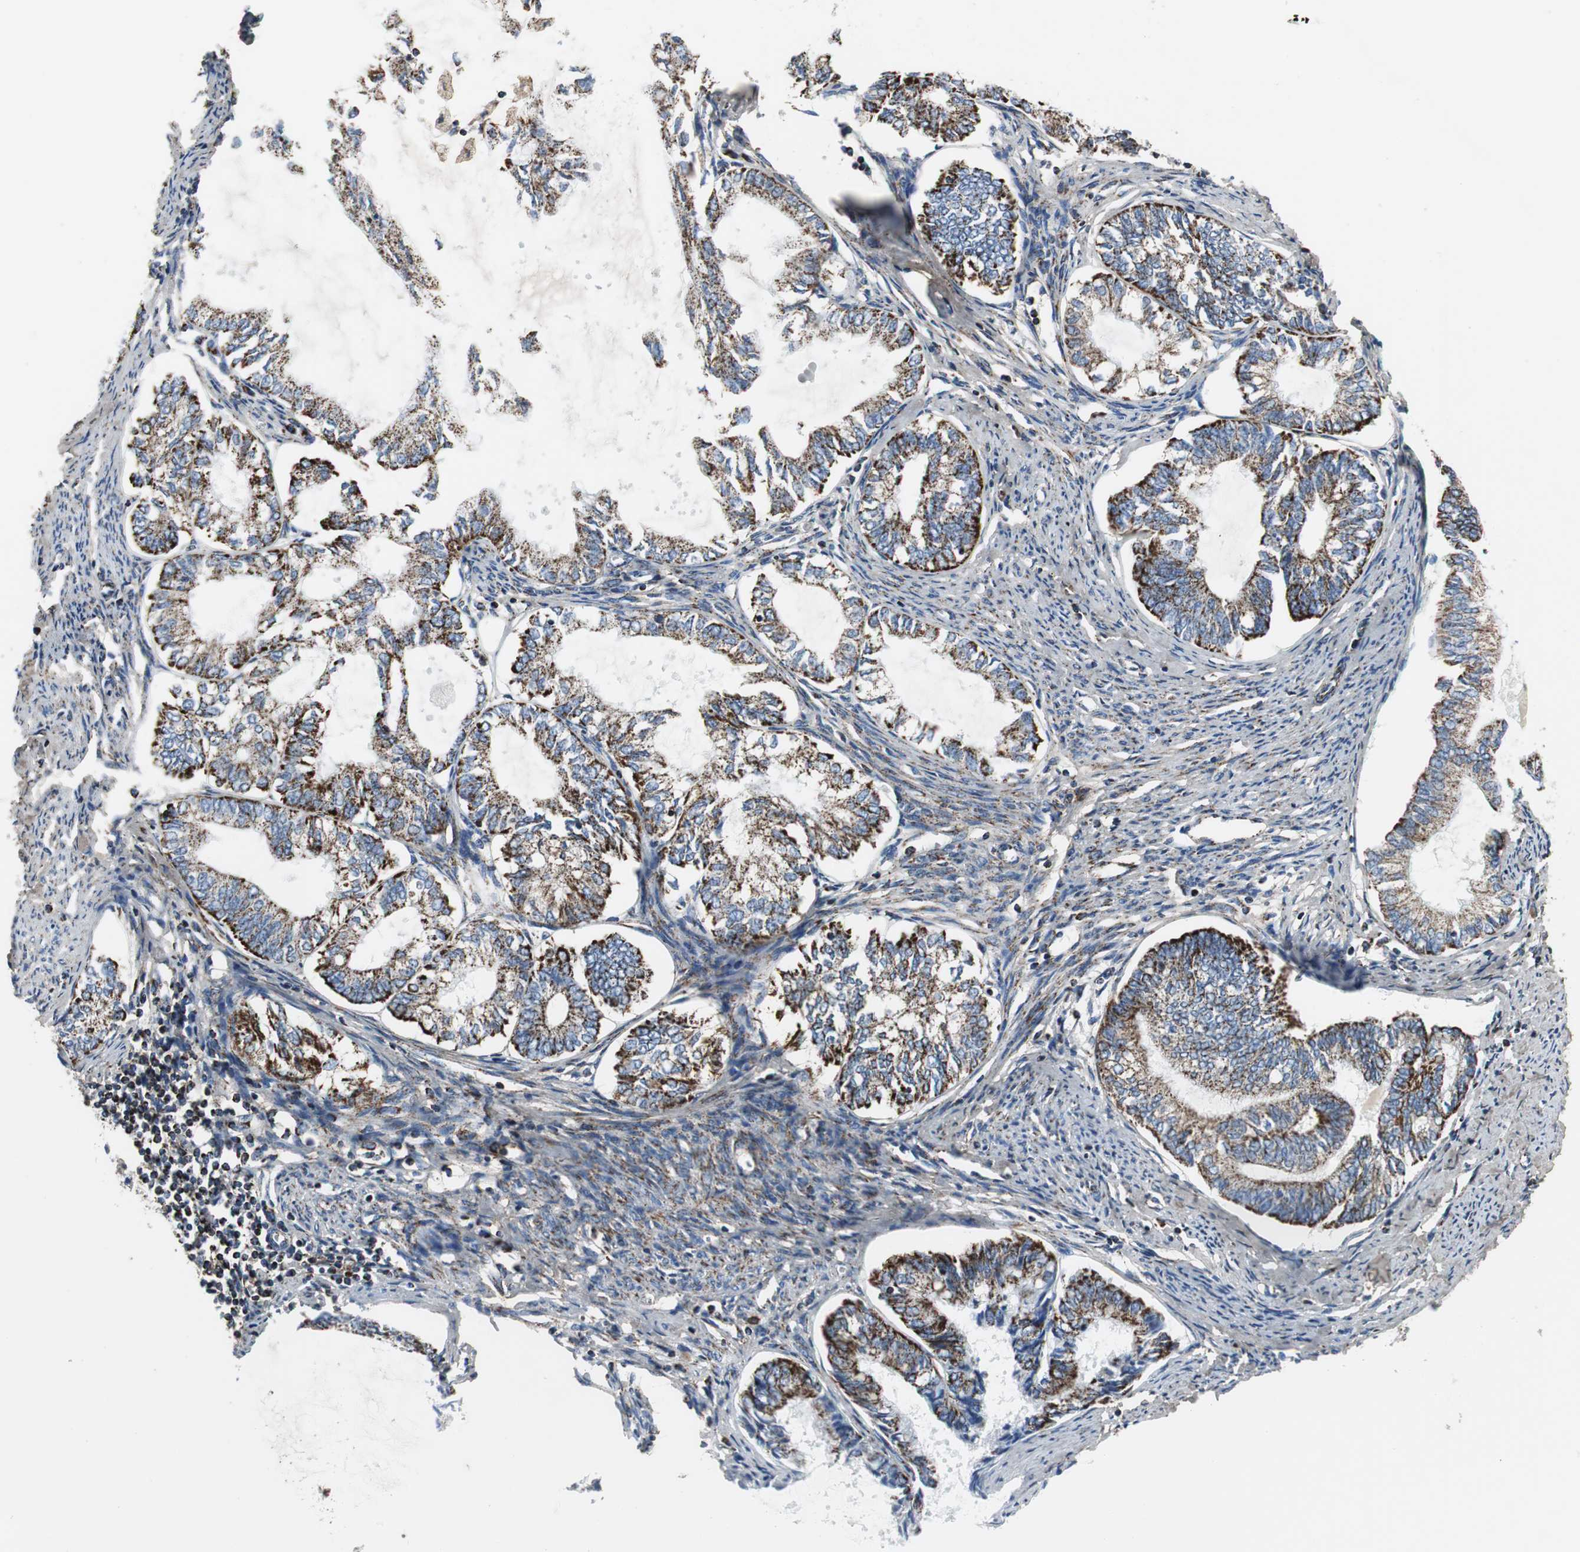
{"staining": {"intensity": "strong", "quantity": ">75%", "location": "cytoplasmic/membranous"}, "tissue": "endometrial cancer", "cell_type": "Tumor cells", "image_type": "cancer", "snomed": [{"axis": "morphology", "description": "Adenocarcinoma, NOS"}, {"axis": "topography", "description": "Endometrium"}], "caption": "This histopathology image displays adenocarcinoma (endometrial) stained with IHC to label a protein in brown. The cytoplasmic/membranous of tumor cells show strong positivity for the protein. Nuclei are counter-stained blue.", "gene": "C1QTNF7", "patient": {"sex": "female", "age": 86}}